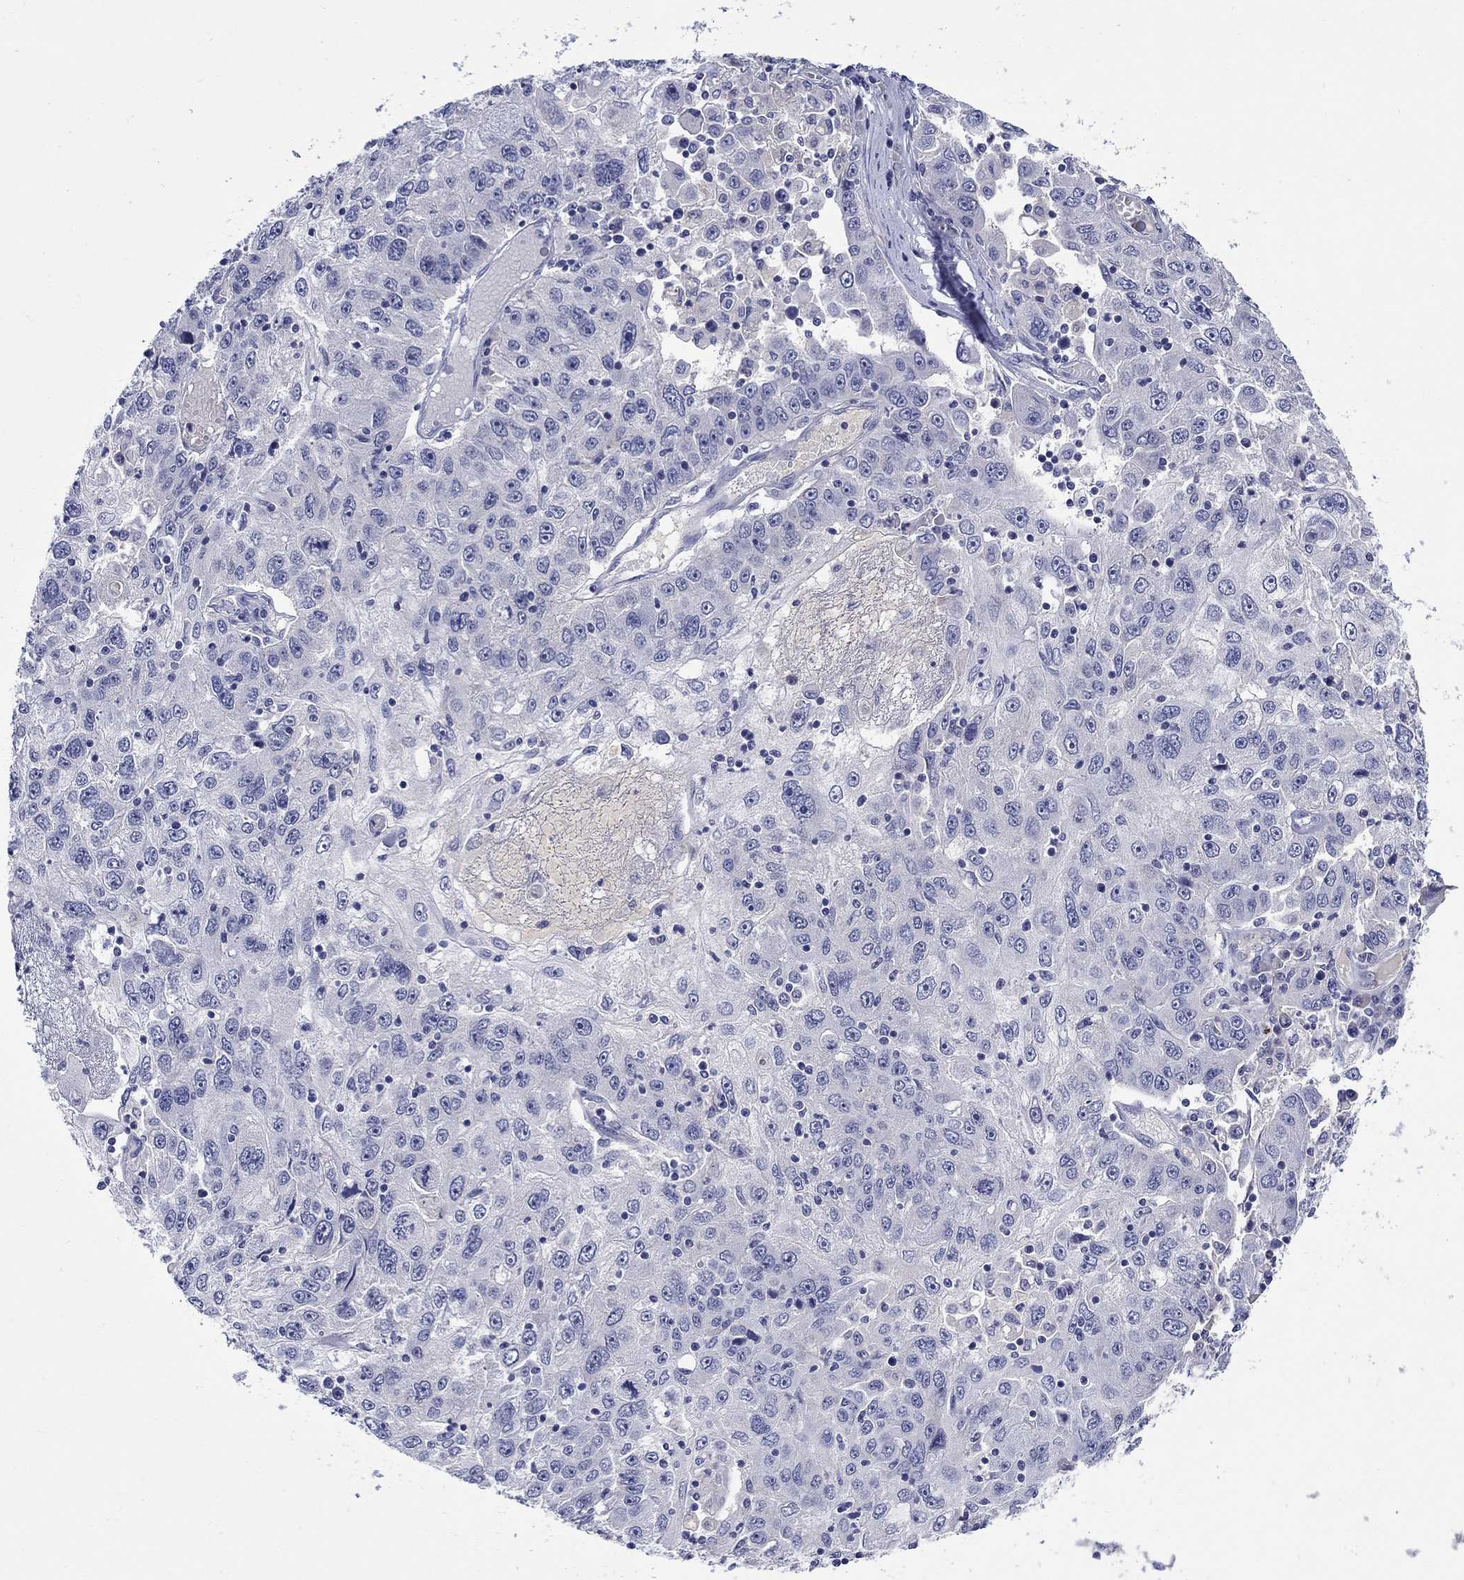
{"staining": {"intensity": "negative", "quantity": "none", "location": "none"}, "tissue": "stomach cancer", "cell_type": "Tumor cells", "image_type": "cancer", "snomed": [{"axis": "morphology", "description": "Adenocarcinoma, NOS"}, {"axis": "topography", "description": "Stomach"}], "caption": "DAB immunohistochemical staining of human adenocarcinoma (stomach) reveals no significant expression in tumor cells.", "gene": "SLC30A3", "patient": {"sex": "male", "age": 56}}